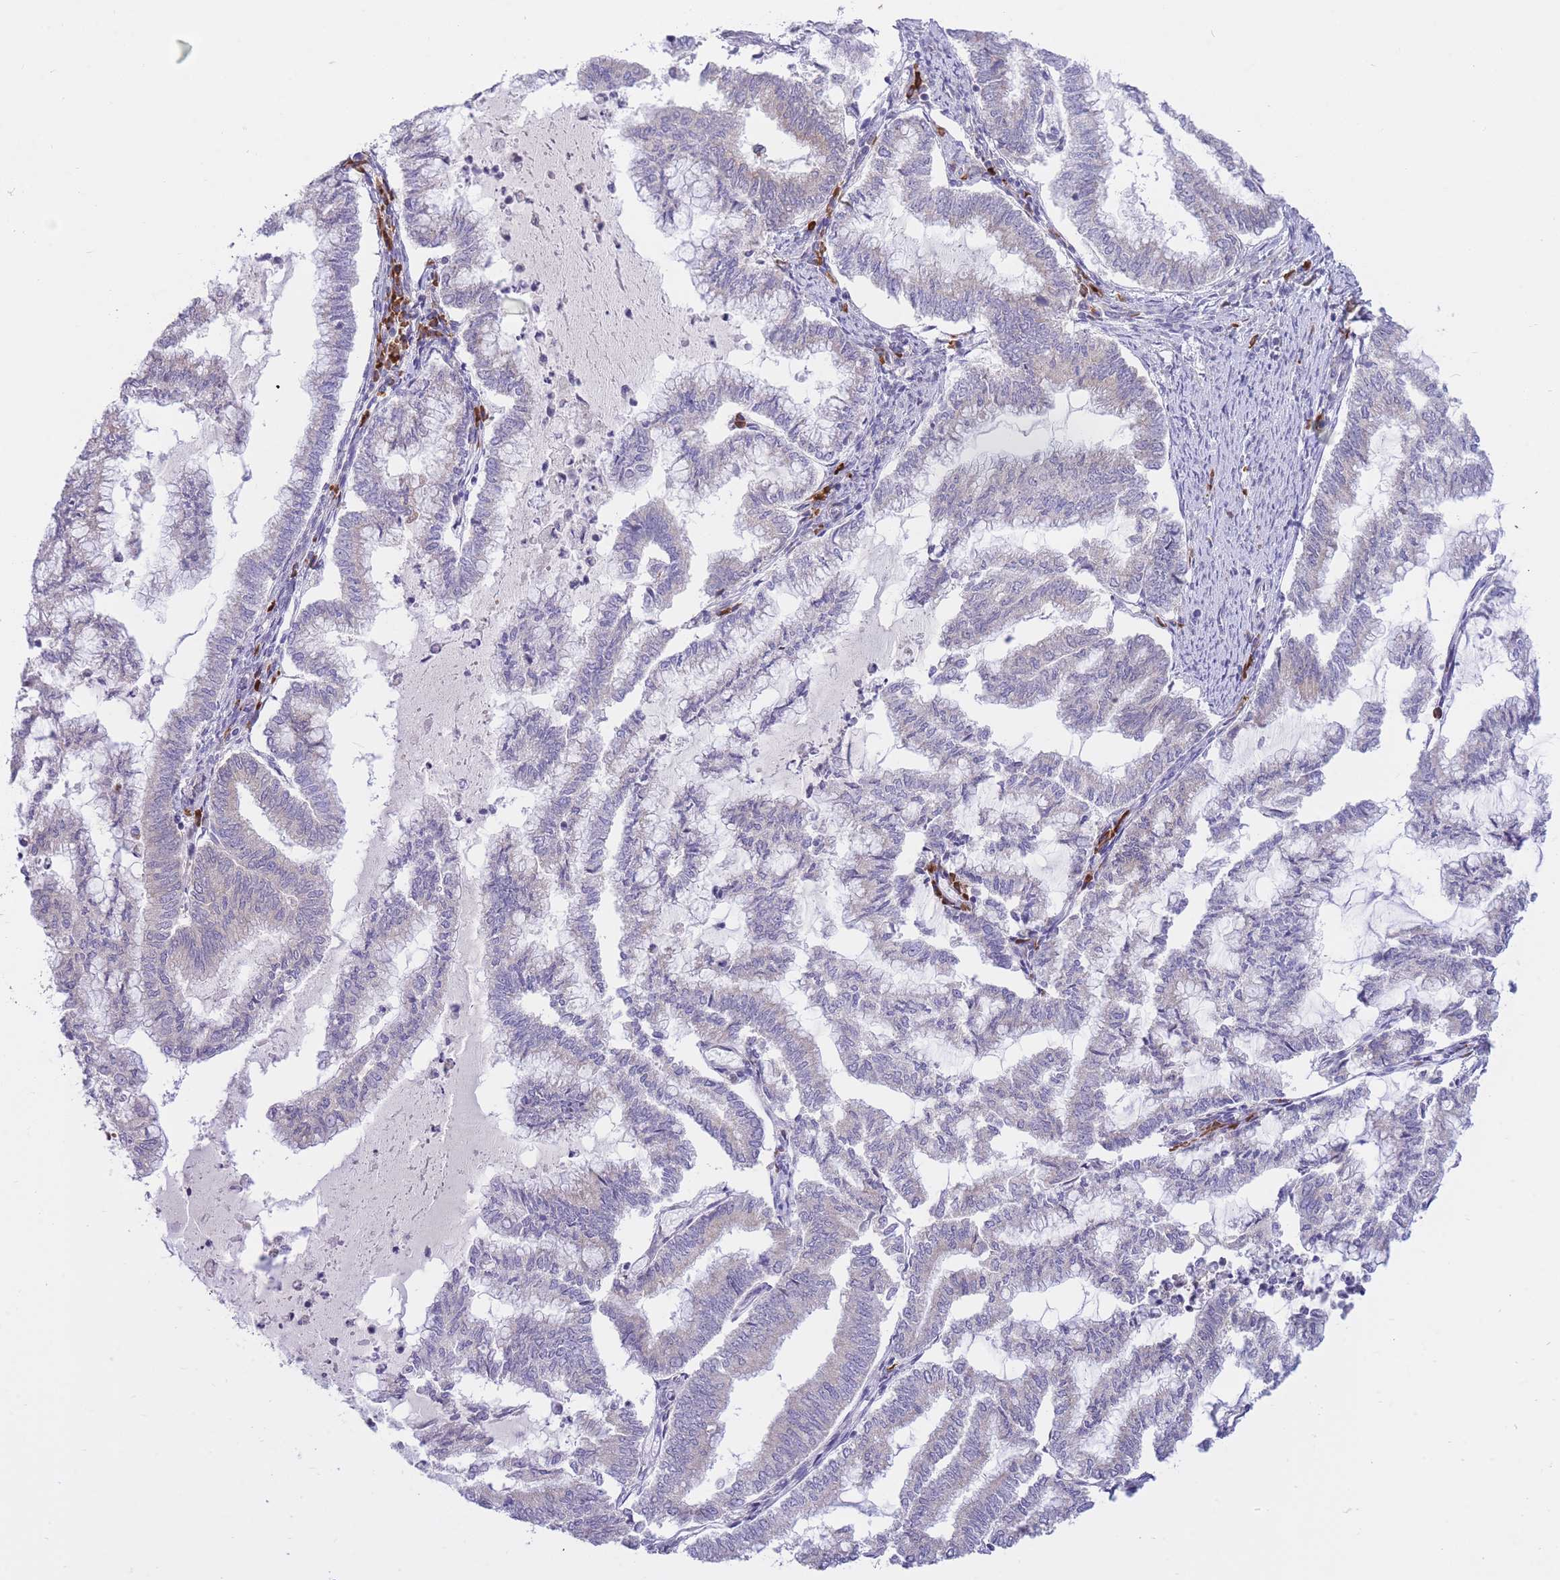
{"staining": {"intensity": "negative", "quantity": "none", "location": "none"}, "tissue": "endometrial cancer", "cell_type": "Tumor cells", "image_type": "cancer", "snomed": [{"axis": "morphology", "description": "Adenocarcinoma, NOS"}, {"axis": "topography", "description": "Endometrium"}], "caption": "Tumor cells are negative for protein expression in human endometrial adenocarcinoma.", "gene": "EXOSC8", "patient": {"sex": "female", "age": 79}}